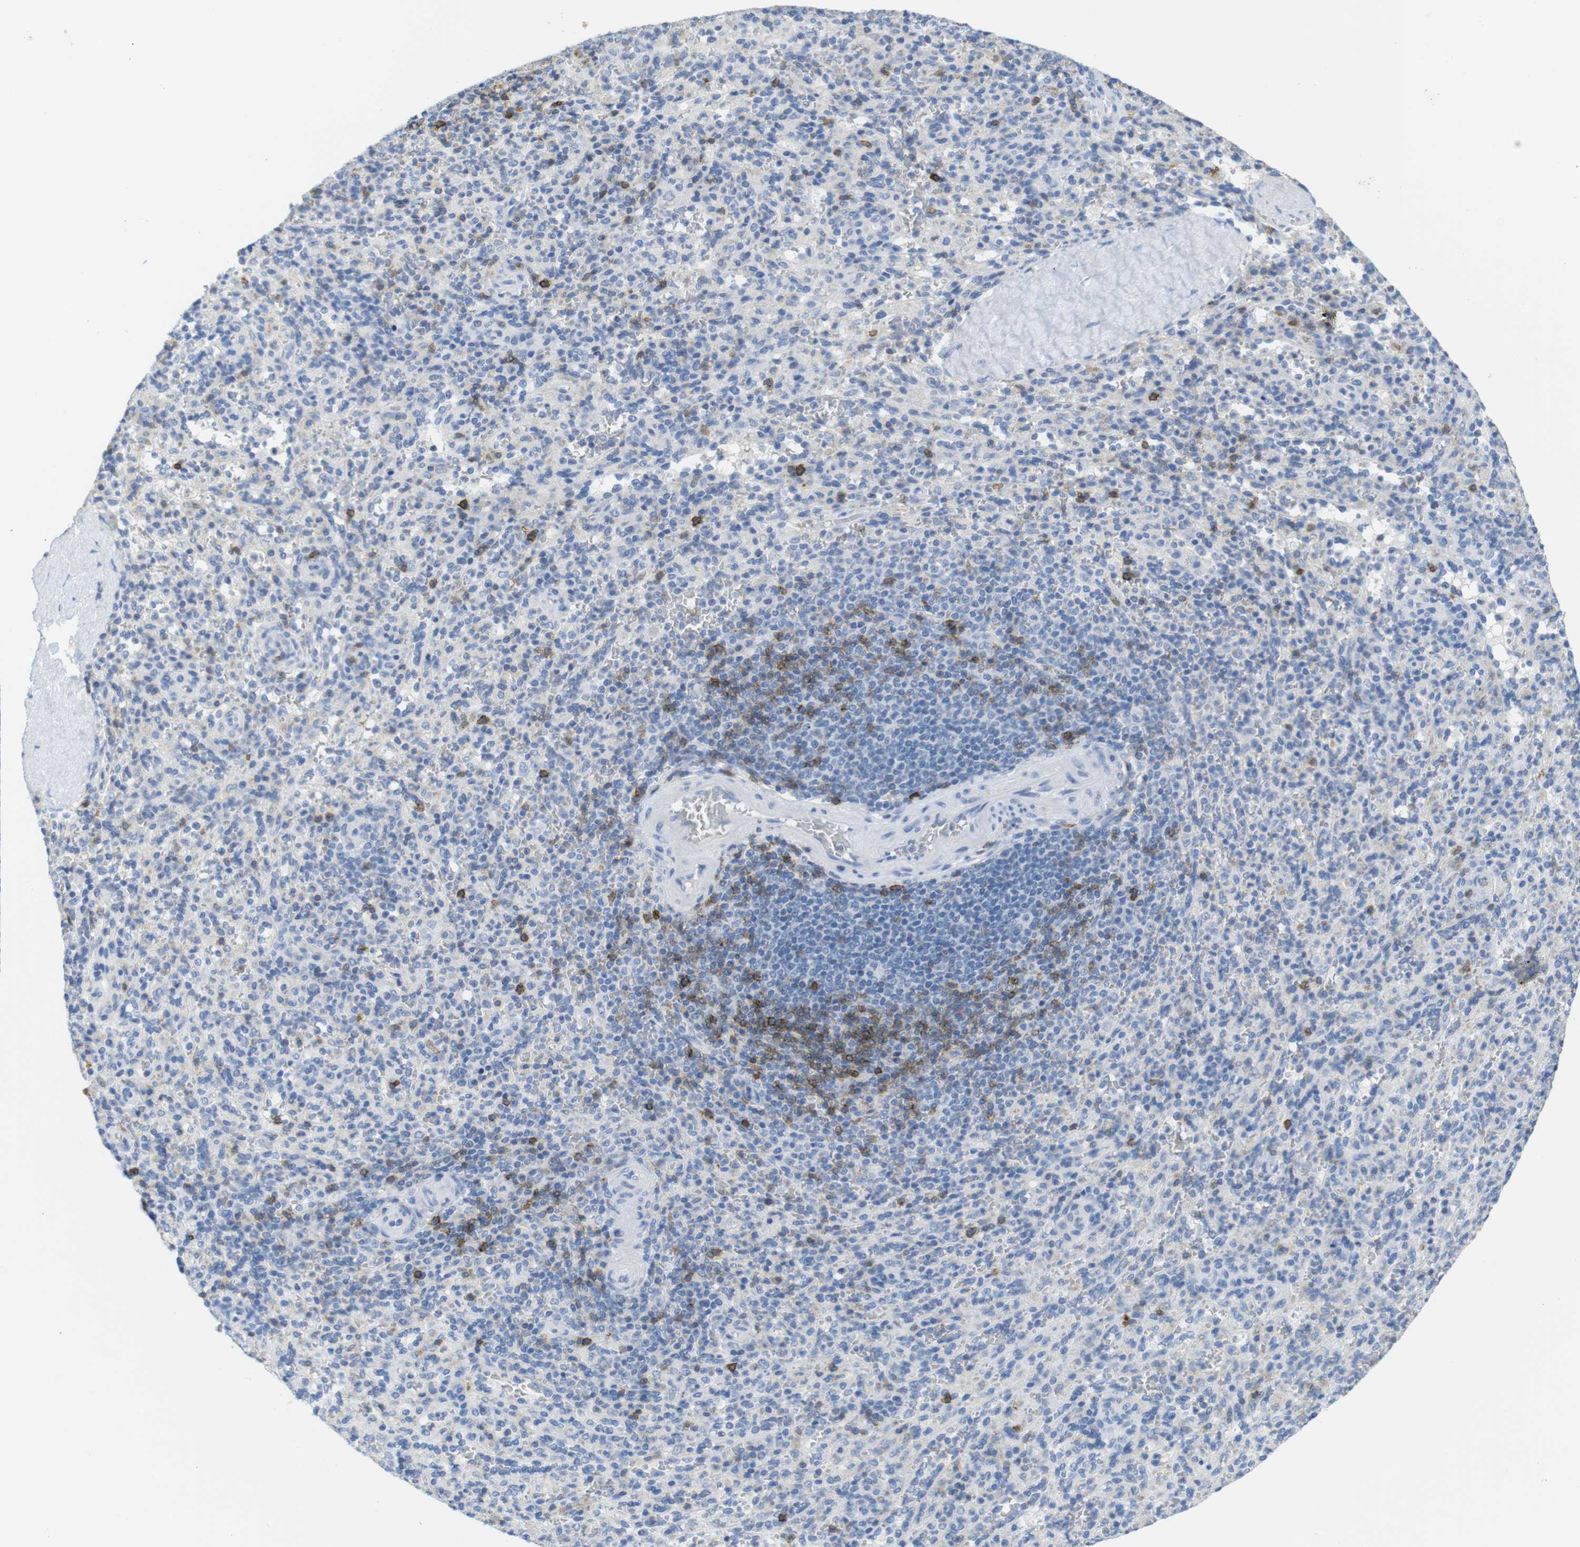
{"staining": {"intensity": "moderate", "quantity": "<25%", "location": "cytoplasmic/membranous"}, "tissue": "spleen", "cell_type": "Cells in red pulp", "image_type": "normal", "snomed": [{"axis": "morphology", "description": "Normal tissue, NOS"}, {"axis": "topography", "description": "Spleen"}], "caption": "Immunohistochemical staining of unremarkable human spleen shows low levels of moderate cytoplasmic/membranous expression in about <25% of cells in red pulp. (DAB (3,3'-diaminobenzidine) IHC with brightfield microscopy, high magnification).", "gene": "CD5", "patient": {"sex": "male", "age": 36}}